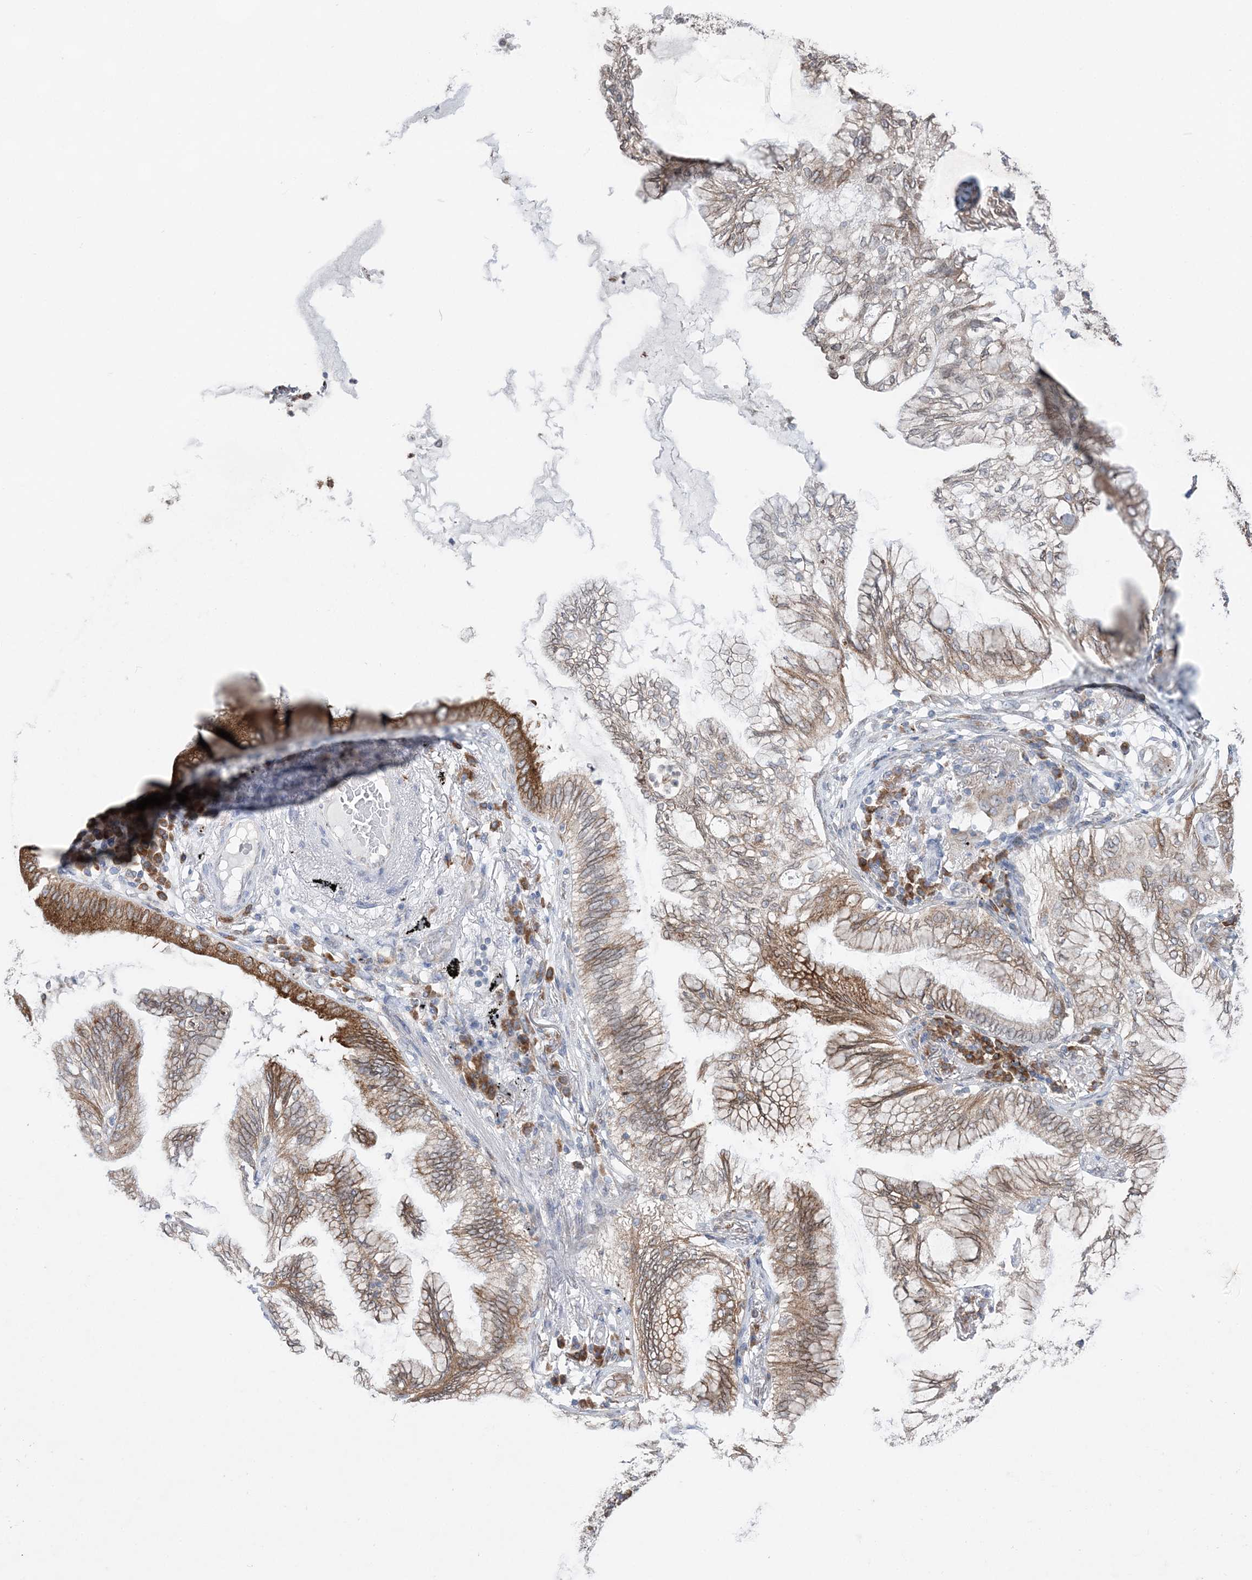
{"staining": {"intensity": "moderate", "quantity": ">75%", "location": "cytoplasmic/membranous"}, "tissue": "lung cancer", "cell_type": "Tumor cells", "image_type": "cancer", "snomed": [{"axis": "morphology", "description": "Normal tissue, NOS"}, {"axis": "morphology", "description": "Adenocarcinoma, NOS"}, {"axis": "topography", "description": "Bronchus"}, {"axis": "topography", "description": "Lung"}], "caption": "Immunohistochemical staining of human lung adenocarcinoma shows moderate cytoplasmic/membranous protein staining in about >75% of tumor cells.", "gene": "TMED10", "patient": {"sex": "female", "age": 70}}